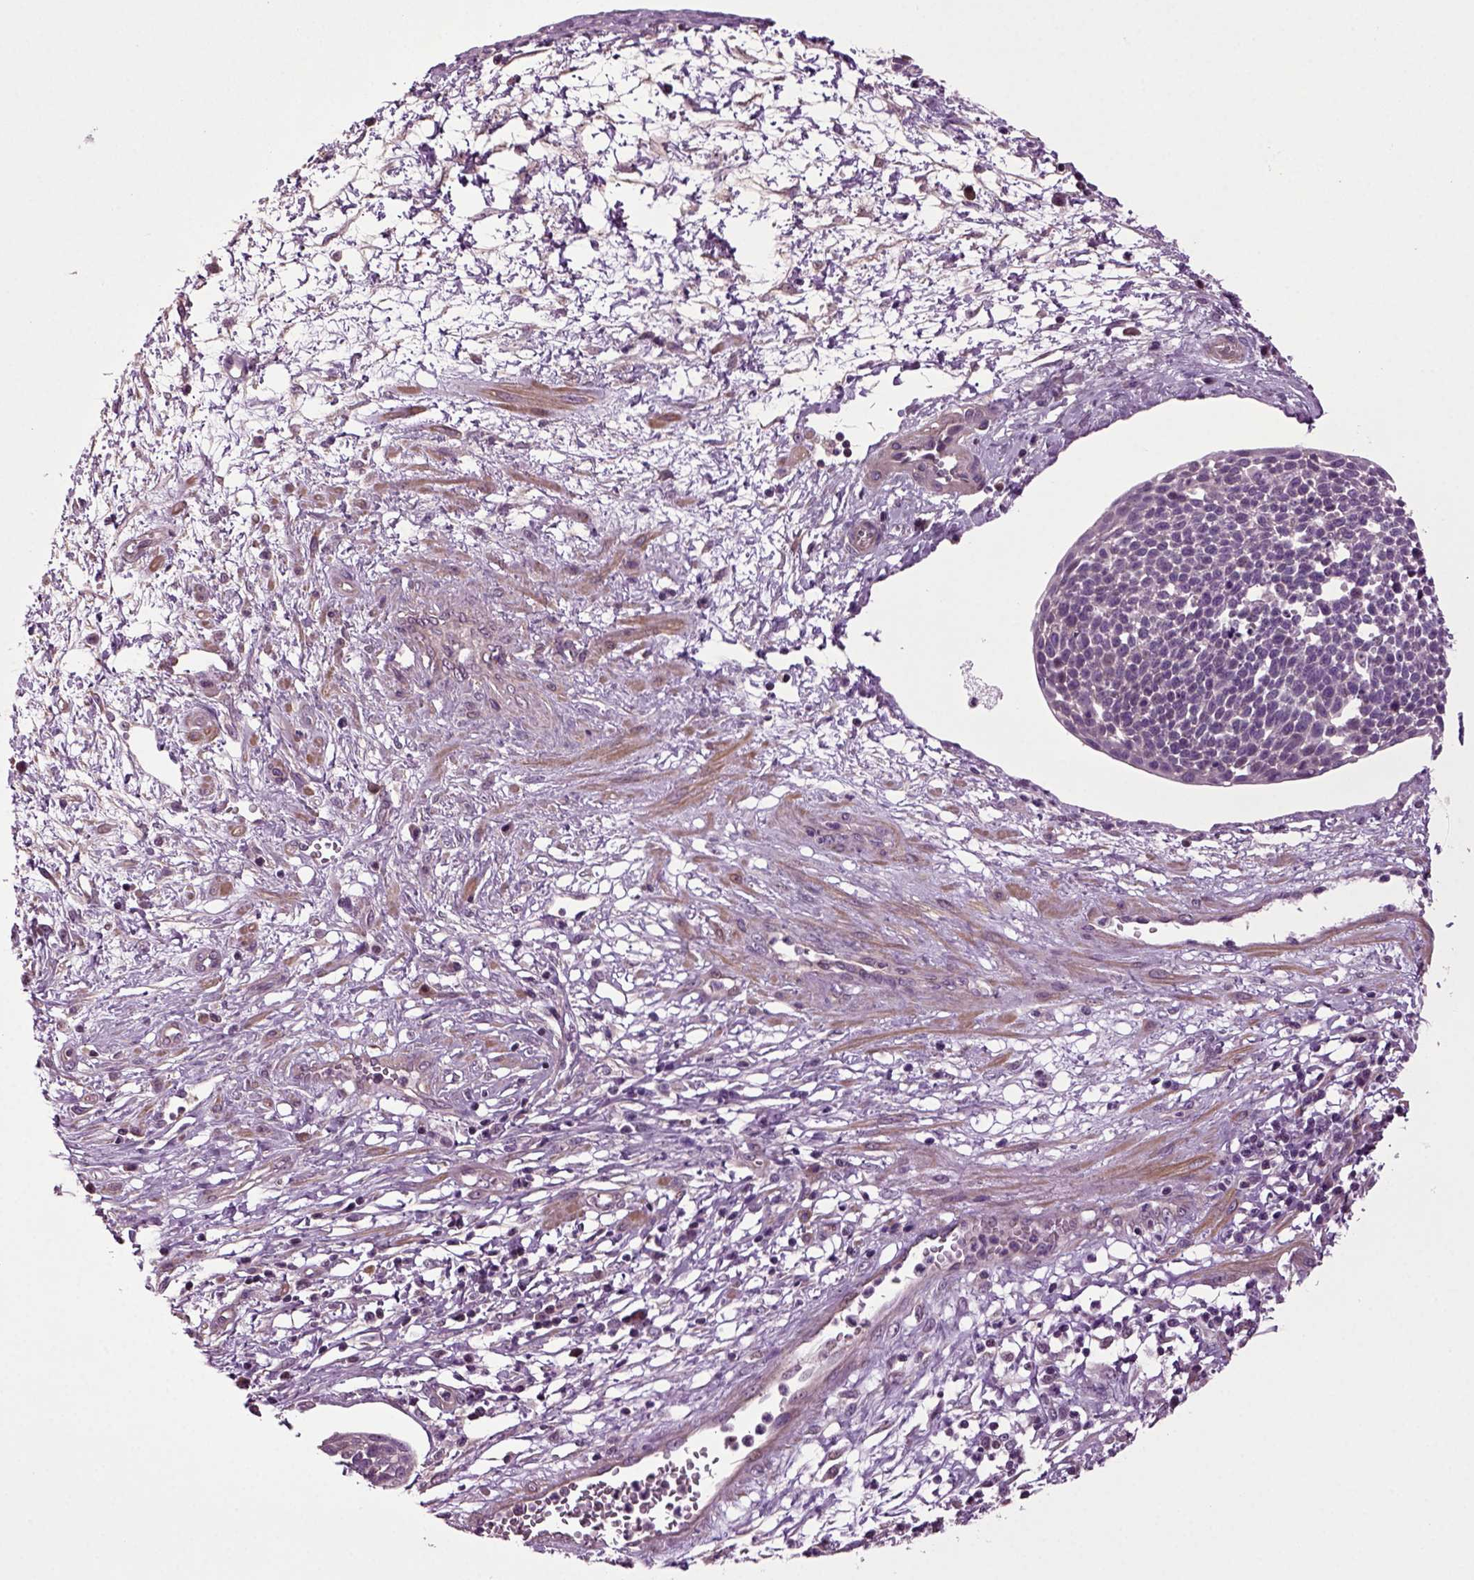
{"staining": {"intensity": "negative", "quantity": "none", "location": "none"}, "tissue": "cervical cancer", "cell_type": "Tumor cells", "image_type": "cancer", "snomed": [{"axis": "morphology", "description": "Squamous cell carcinoma, NOS"}, {"axis": "topography", "description": "Cervix"}], "caption": "The histopathology image demonstrates no staining of tumor cells in cervical cancer (squamous cell carcinoma). (Brightfield microscopy of DAB immunohistochemistry at high magnification).", "gene": "HAGHL", "patient": {"sex": "female", "age": 34}}